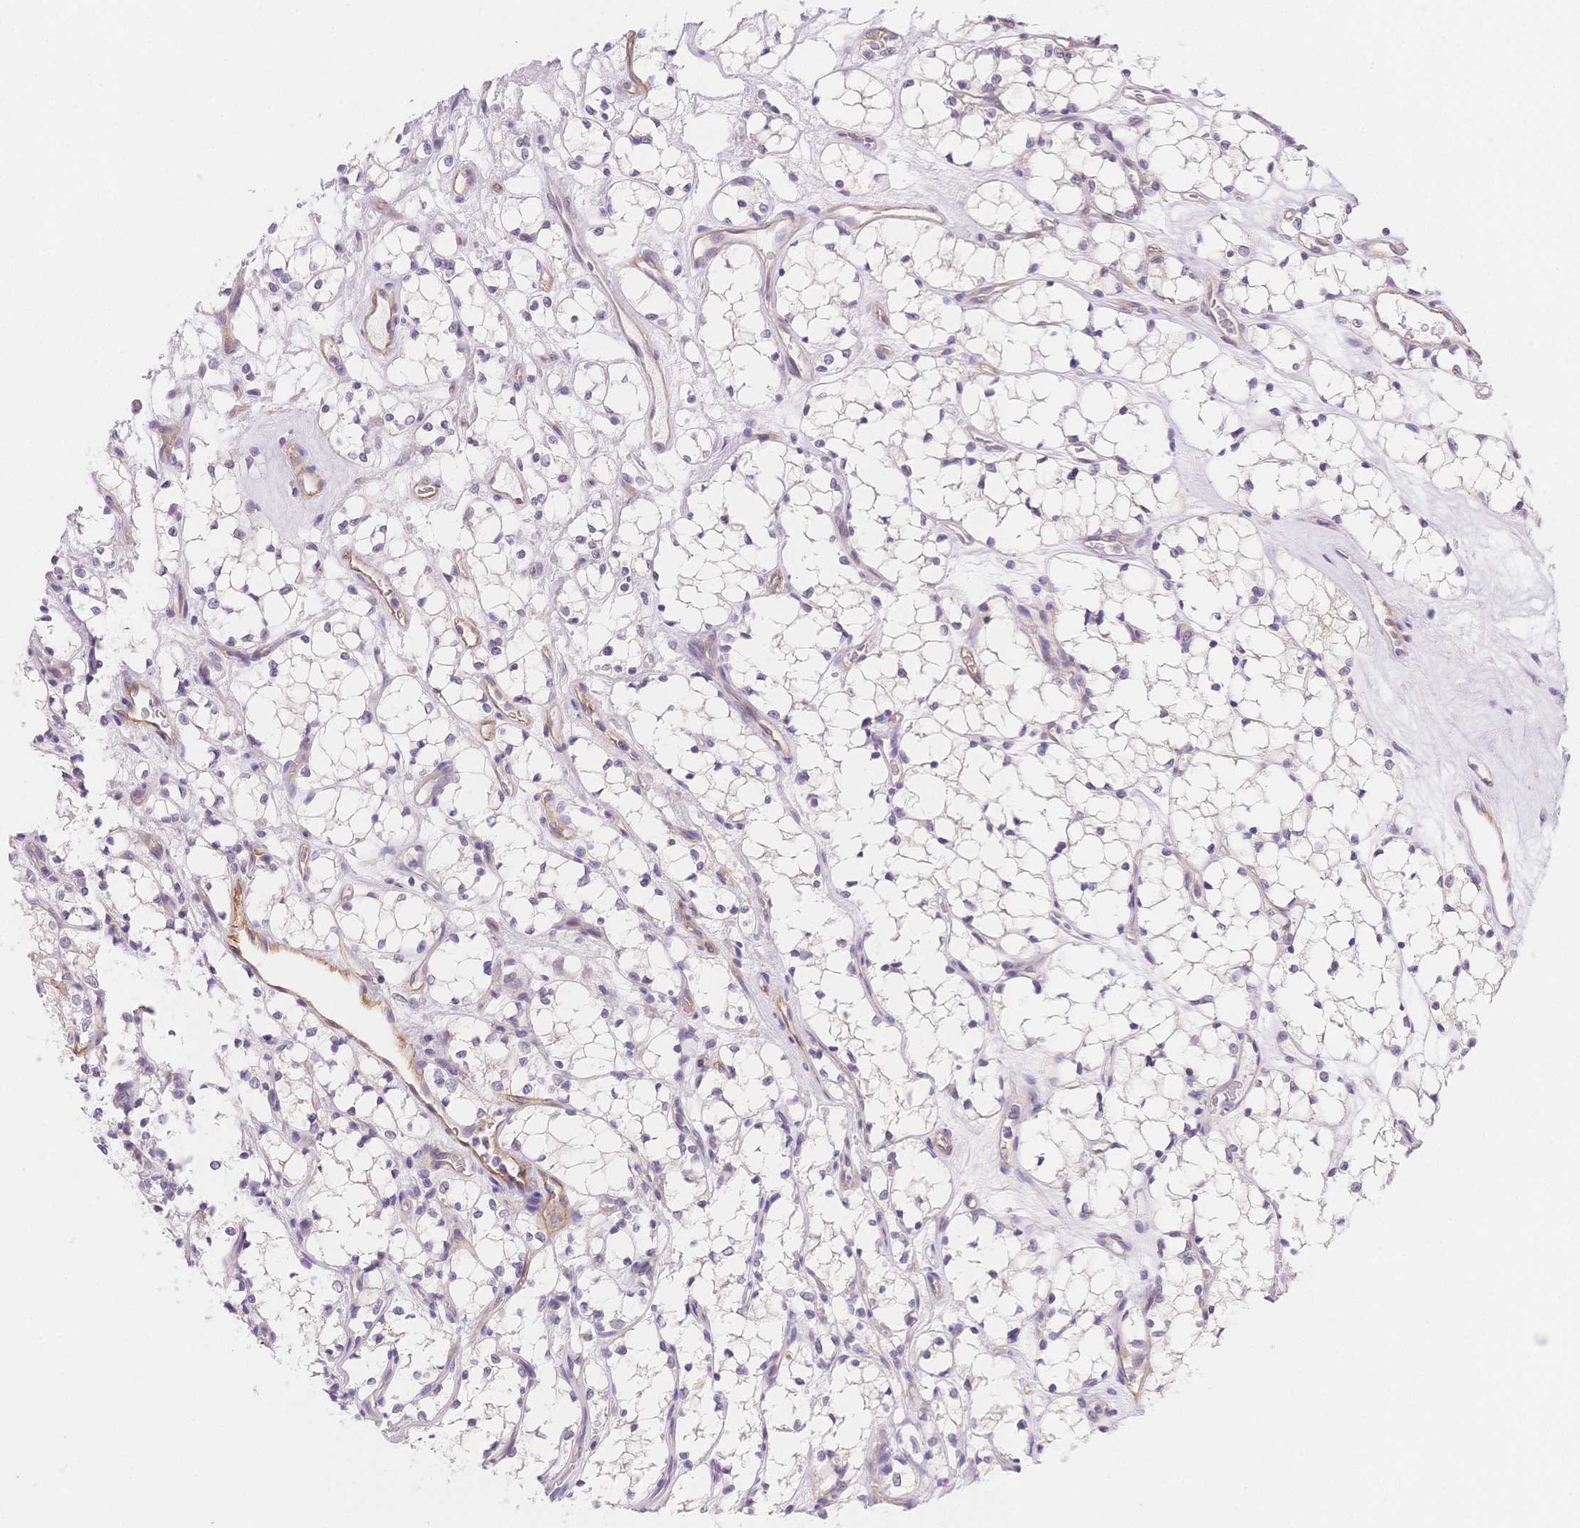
{"staining": {"intensity": "negative", "quantity": "none", "location": "none"}, "tissue": "renal cancer", "cell_type": "Tumor cells", "image_type": "cancer", "snomed": [{"axis": "morphology", "description": "Adenocarcinoma, NOS"}, {"axis": "topography", "description": "Kidney"}], "caption": "The IHC histopathology image has no significant staining in tumor cells of renal cancer (adenocarcinoma) tissue. (DAB immunohistochemistry visualized using brightfield microscopy, high magnification).", "gene": "CSN1S1", "patient": {"sex": "female", "age": 69}}